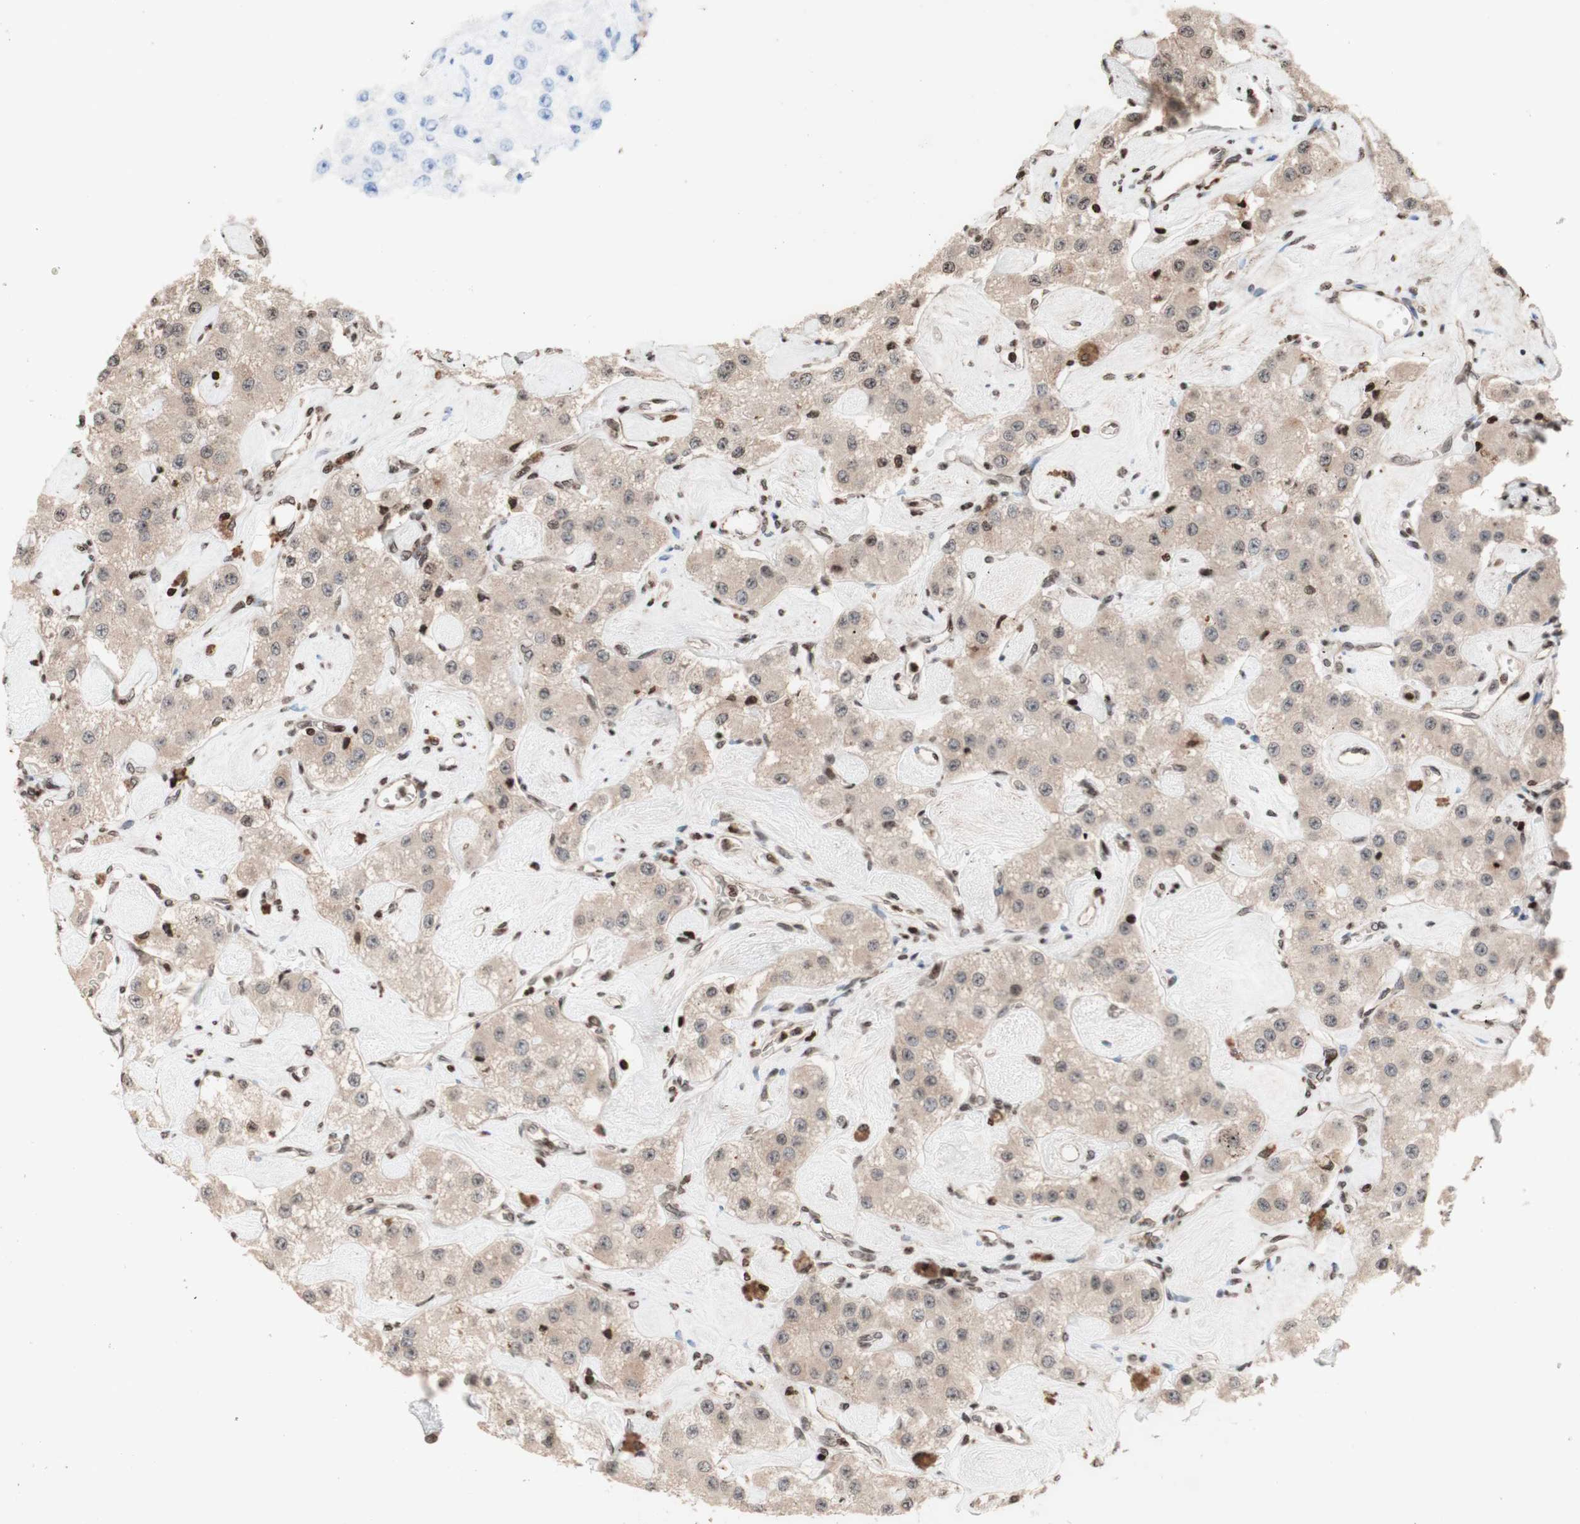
{"staining": {"intensity": "weak", "quantity": ">75%", "location": "cytoplasmic/membranous"}, "tissue": "carcinoid", "cell_type": "Tumor cells", "image_type": "cancer", "snomed": [{"axis": "morphology", "description": "Carcinoid, malignant, NOS"}, {"axis": "topography", "description": "Pancreas"}], "caption": "A low amount of weak cytoplasmic/membranous expression is seen in approximately >75% of tumor cells in carcinoid tissue.", "gene": "POLA1", "patient": {"sex": "male", "age": 41}}